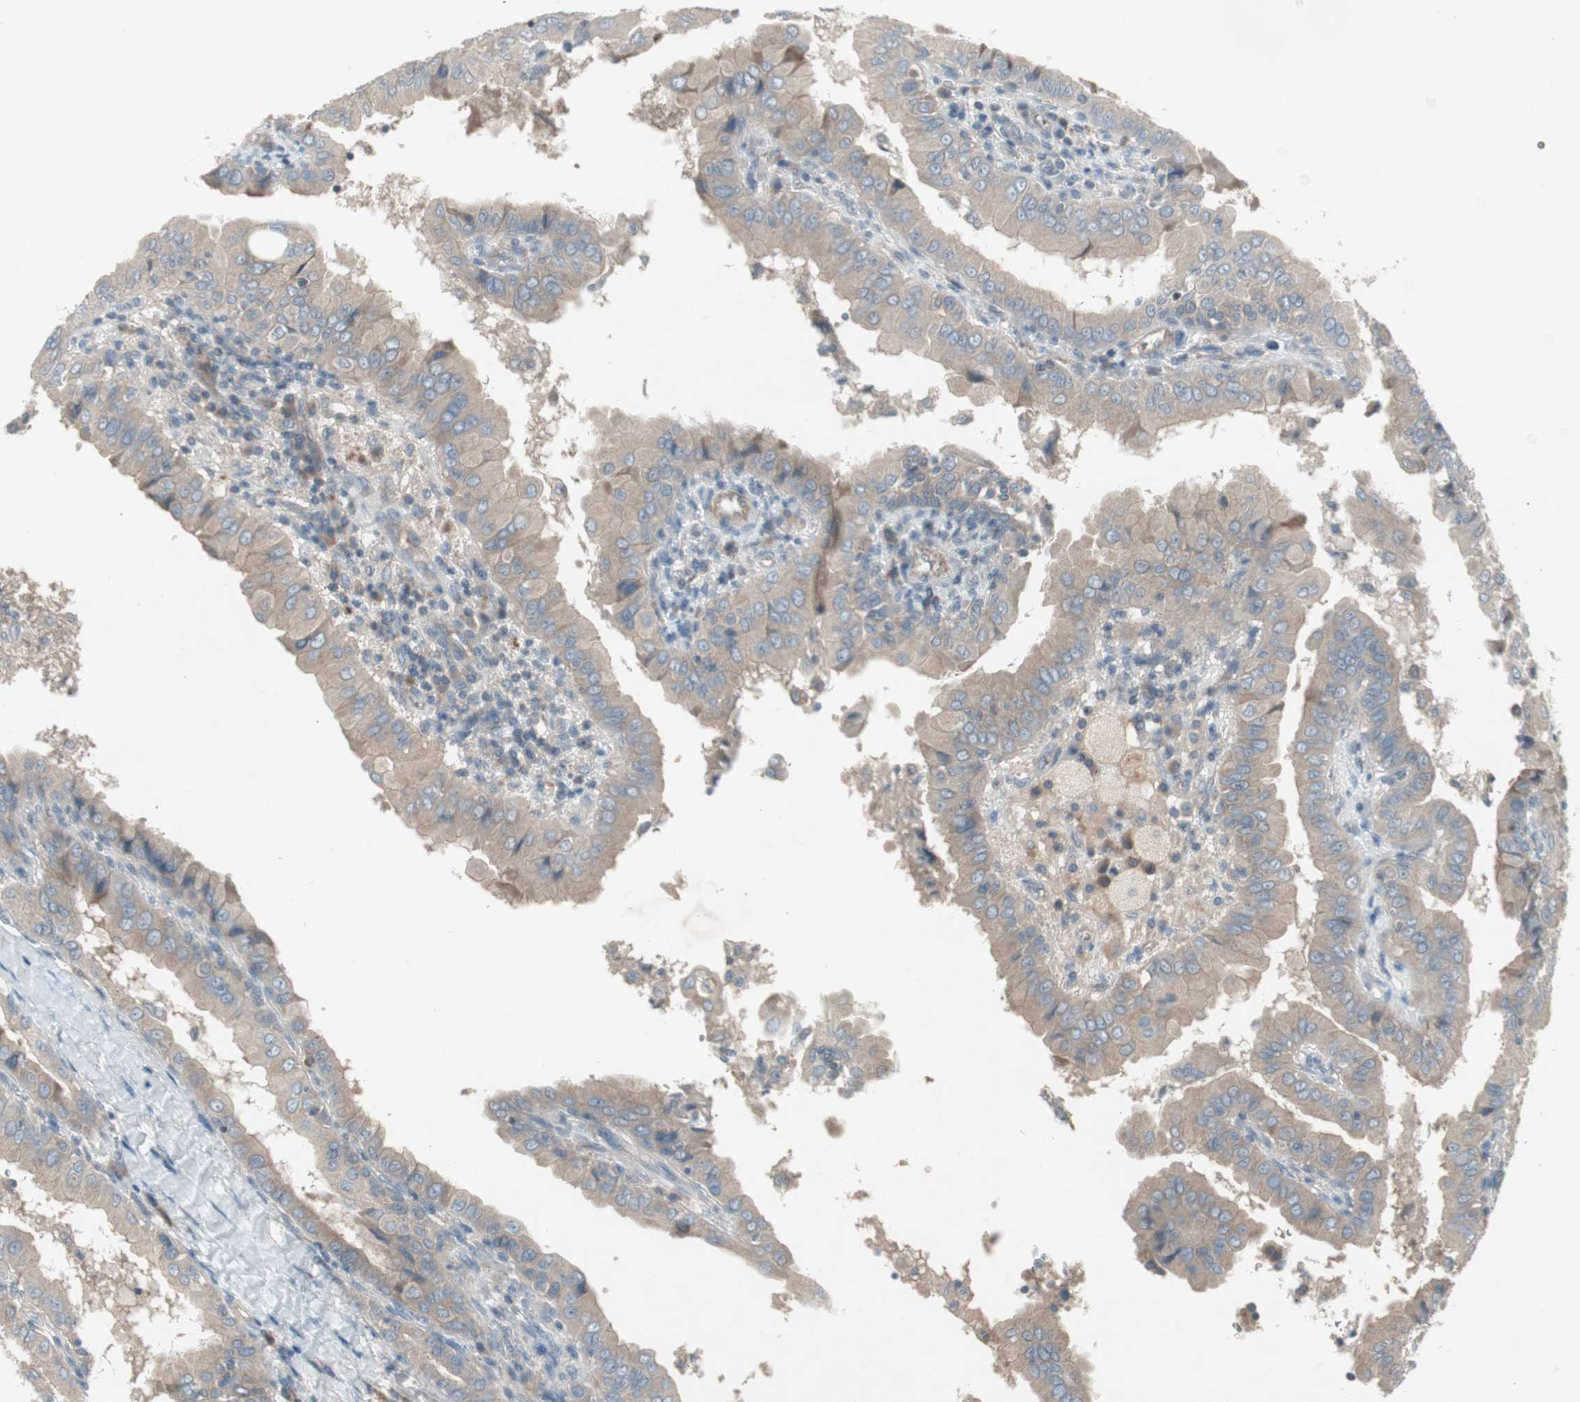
{"staining": {"intensity": "weak", "quantity": ">75%", "location": "cytoplasmic/membranous"}, "tissue": "thyroid cancer", "cell_type": "Tumor cells", "image_type": "cancer", "snomed": [{"axis": "morphology", "description": "Papillary adenocarcinoma, NOS"}, {"axis": "topography", "description": "Thyroid gland"}], "caption": "About >75% of tumor cells in thyroid cancer (papillary adenocarcinoma) reveal weak cytoplasmic/membranous protein expression as visualized by brown immunohistochemical staining.", "gene": "PANK2", "patient": {"sex": "male", "age": 33}}